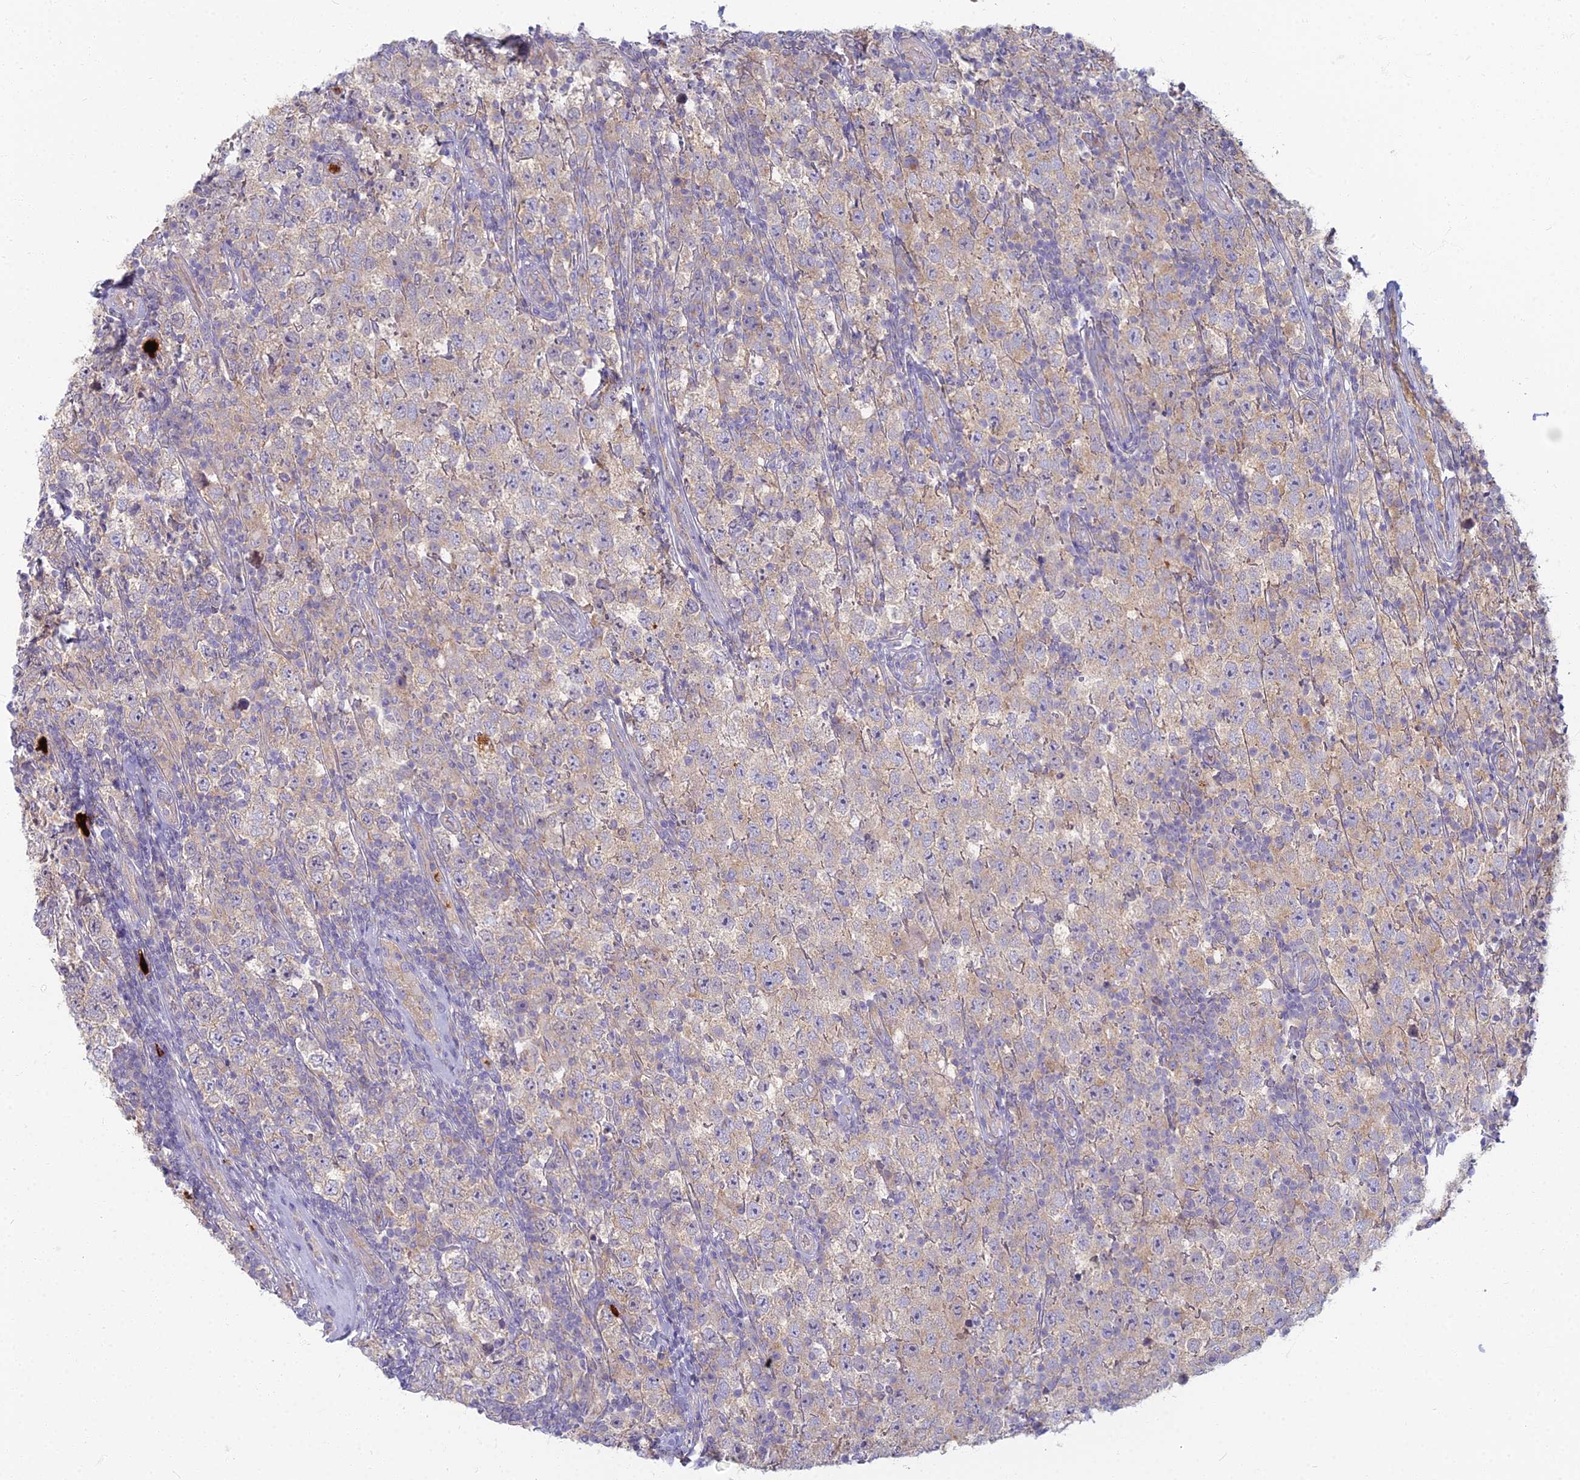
{"staining": {"intensity": "weak", "quantity": "25%-75%", "location": "cytoplasmic/membranous"}, "tissue": "testis cancer", "cell_type": "Tumor cells", "image_type": "cancer", "snomed": [{"axis": "morphology", "description": "Normal tissue, NOS"}, {"axis": "morphology", "description": "Urothelial carcinoma, High grade"}, {"axis": "morphology", "description": "Seminoma, NOS"}, {"axis": "morphology", "description": "Carcinoma, Embryonal, NOS"}, {"axis": "topography", "description": "Urinary bladder"}, {"axis": "topography", "description": "Testis"}], "caption": "Immunohistochemistry (IHC) photomicrograph of neoplastic tissue: testis cancer (high-grade urothelial carcinoma) stained using immunohistochemistry (IHC) demonstrates low levels of weak protein expression localized specifically in the cytoplasmic/membranous of tumor cells, appearing as a cytoplasmic/membranous brown color.", "gene": "PROX2", "patient": {"sex": "male", "age": 41}}